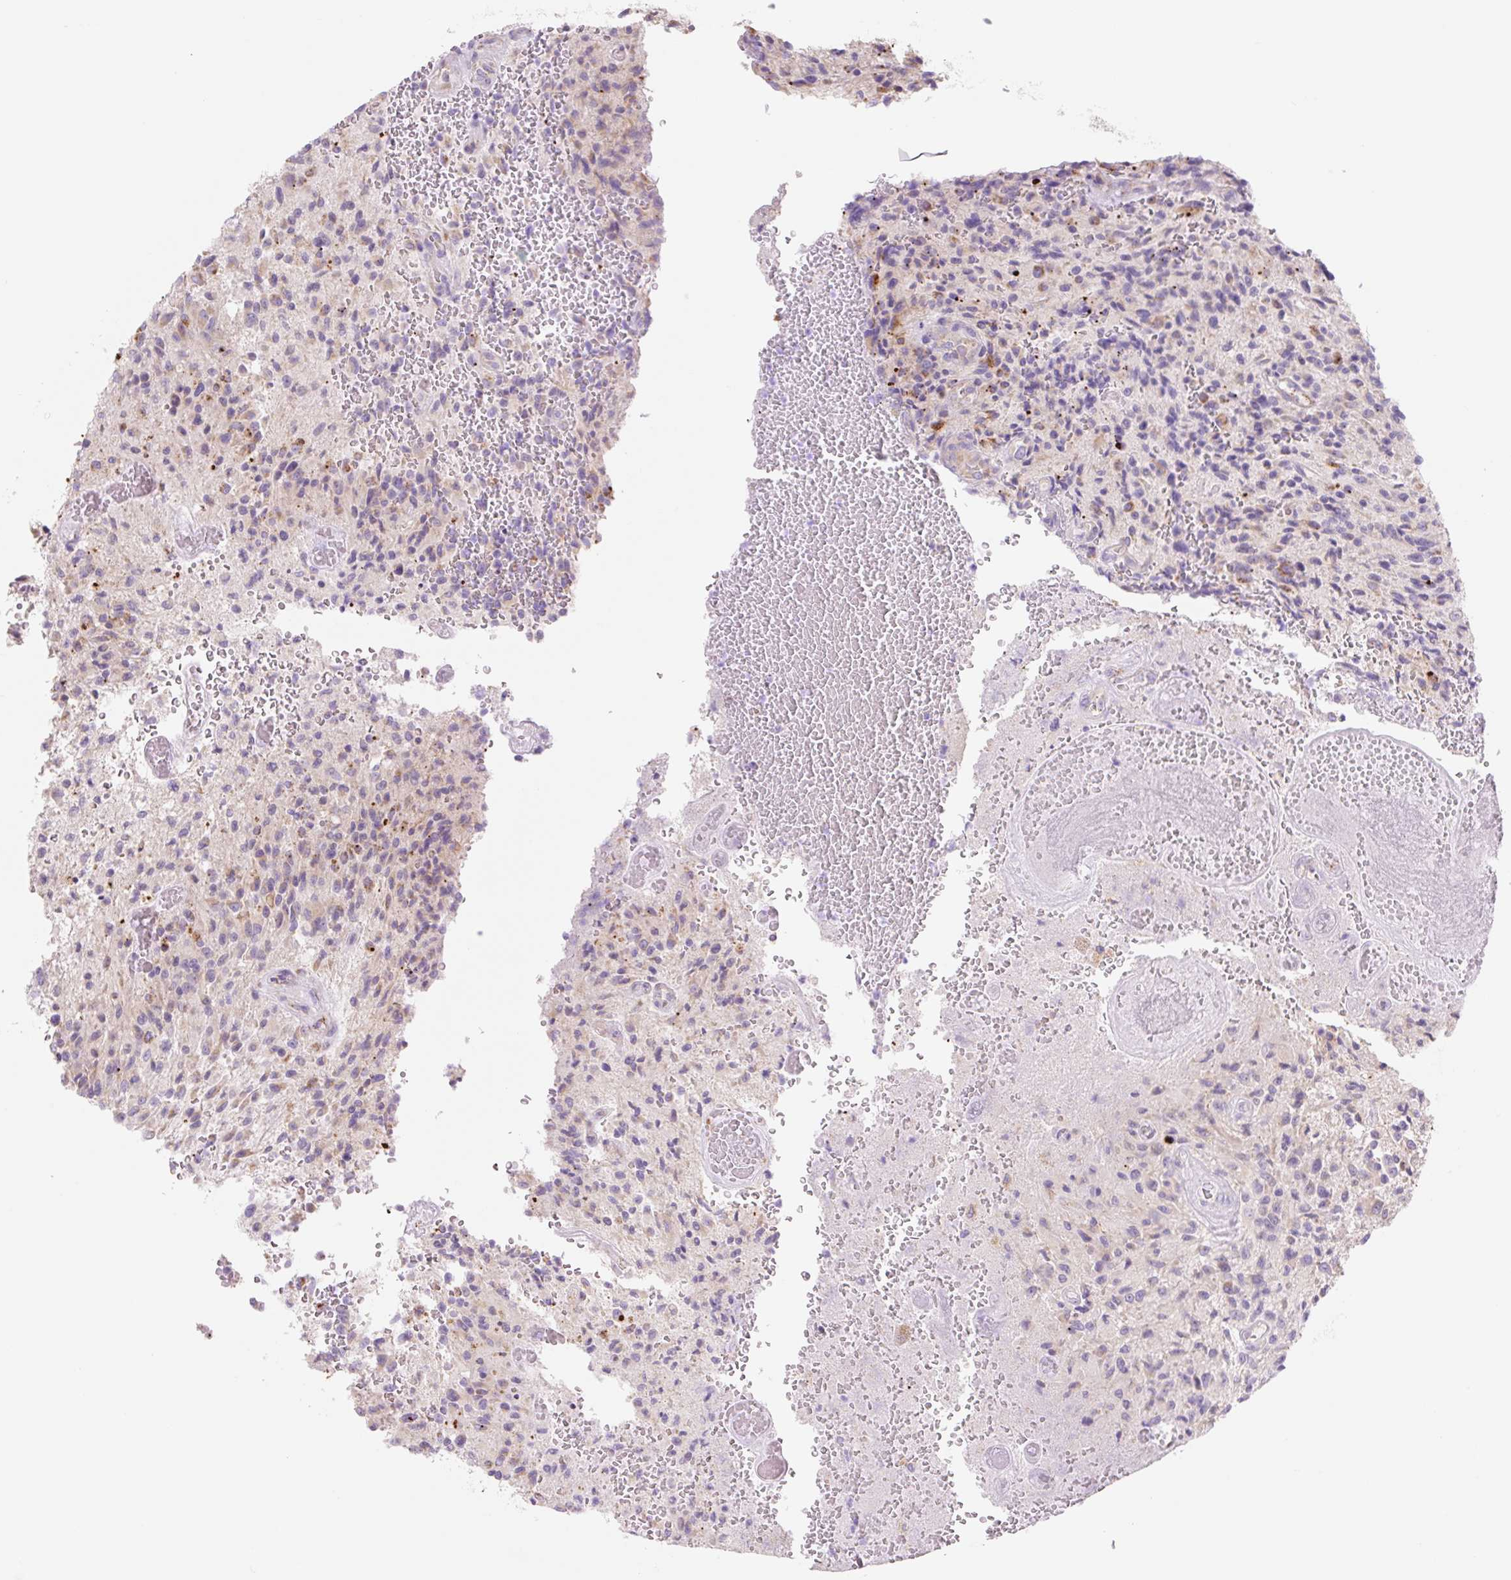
{"staining": {"intensity": "moderate", "quantity": "<25%", "location": "cytoplasmic/membranous"}, "tissue": "glioma", "cell_type": "Tumor cells", "image_type": "cancer", "snomed": [{"axis": "morphology", "description": "Normal tissue, NOS"}, {"axis": "morphology", "description": "Glioma, malignant, High grade"}, {"axis": "topography", "description": "Cerebral cortex"}], "caption": "About <25% of tumor cells in human glioma show moderate cytoplasmic/membranous protein positivity as visualized by brown immunohistochemical staining.", "gene": "CLEC3A", "patient": {"sex": "male", "age": 56}}